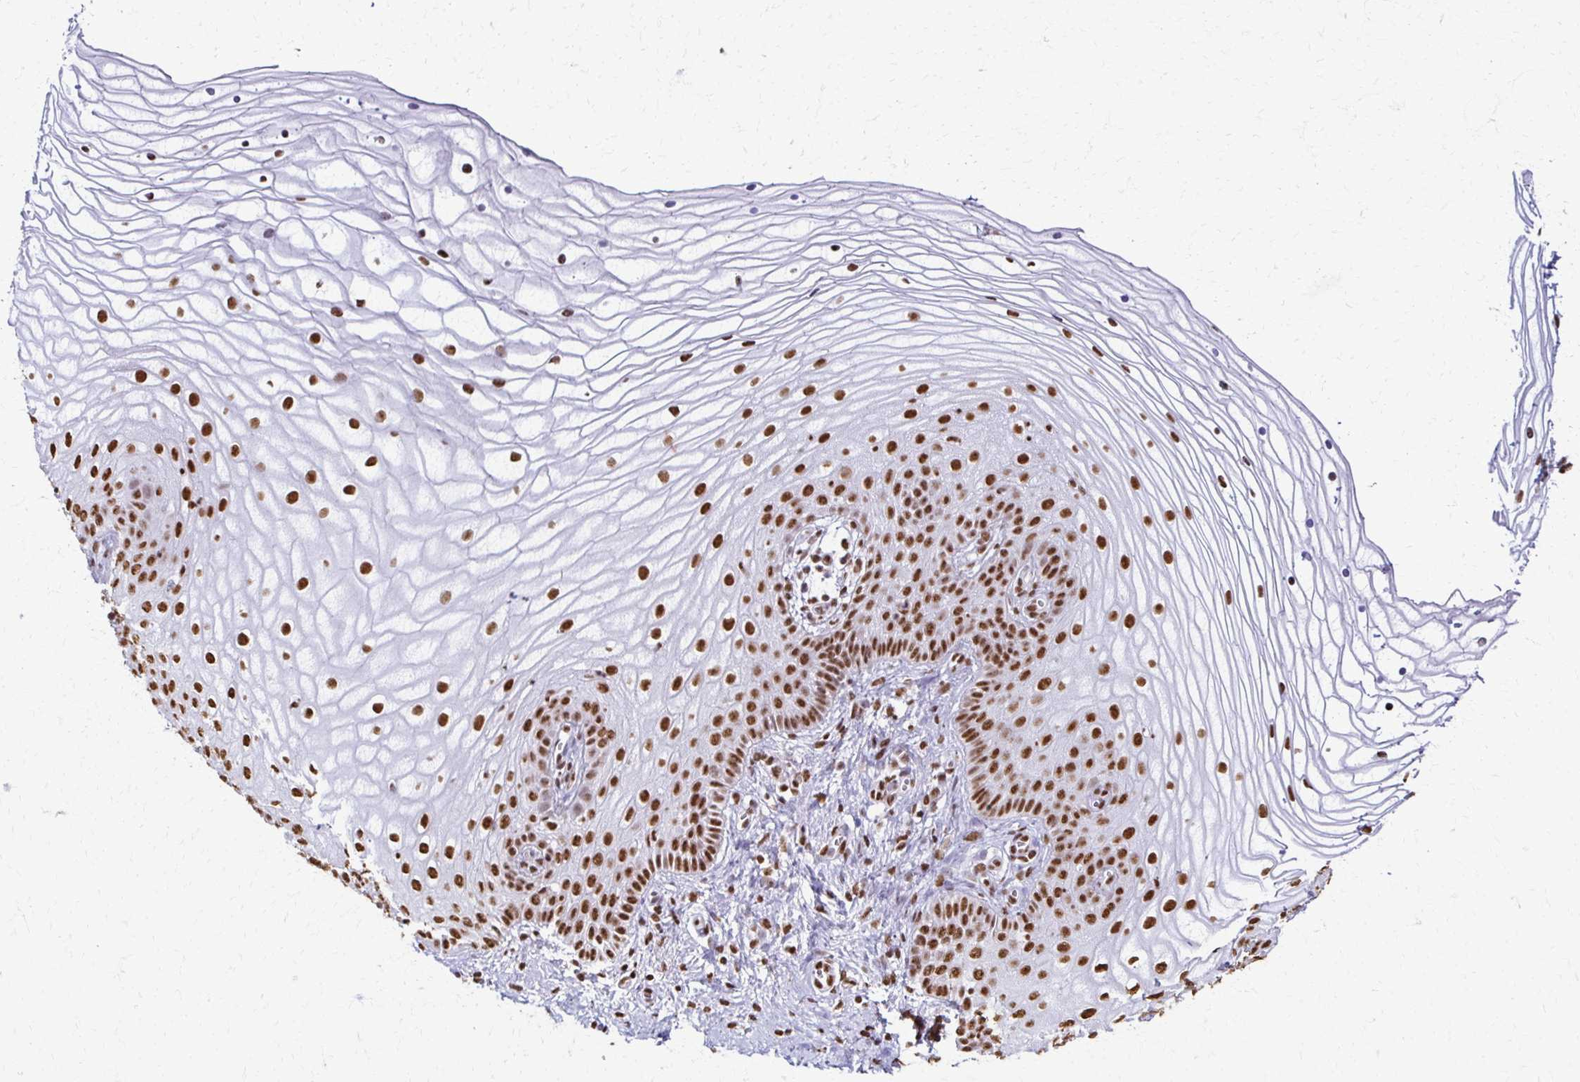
{"staining": {"intensity": "strong", "quantity": "25%-75%", "location": "nuclear"}, "tissue": "vagina", "cell_type": "Squamous epithelial cells", "image_type": "normal", "snomed": [{"axis": "morphology", "description": "Normal tissue, NOS"}, {"axis": "topography", "description": "Vagina"}], "caption": "Protein expression analysis of normal human vagina reveals strong nuclear staining in about 25%-75% of squamous epithelial cells. (DAB (3,3'-diaminobenzidine) IHC, brown staining for protein, blue staining for nuclei).", "gene": "NONO", "patient": {"sex": "female", "age": 56}}